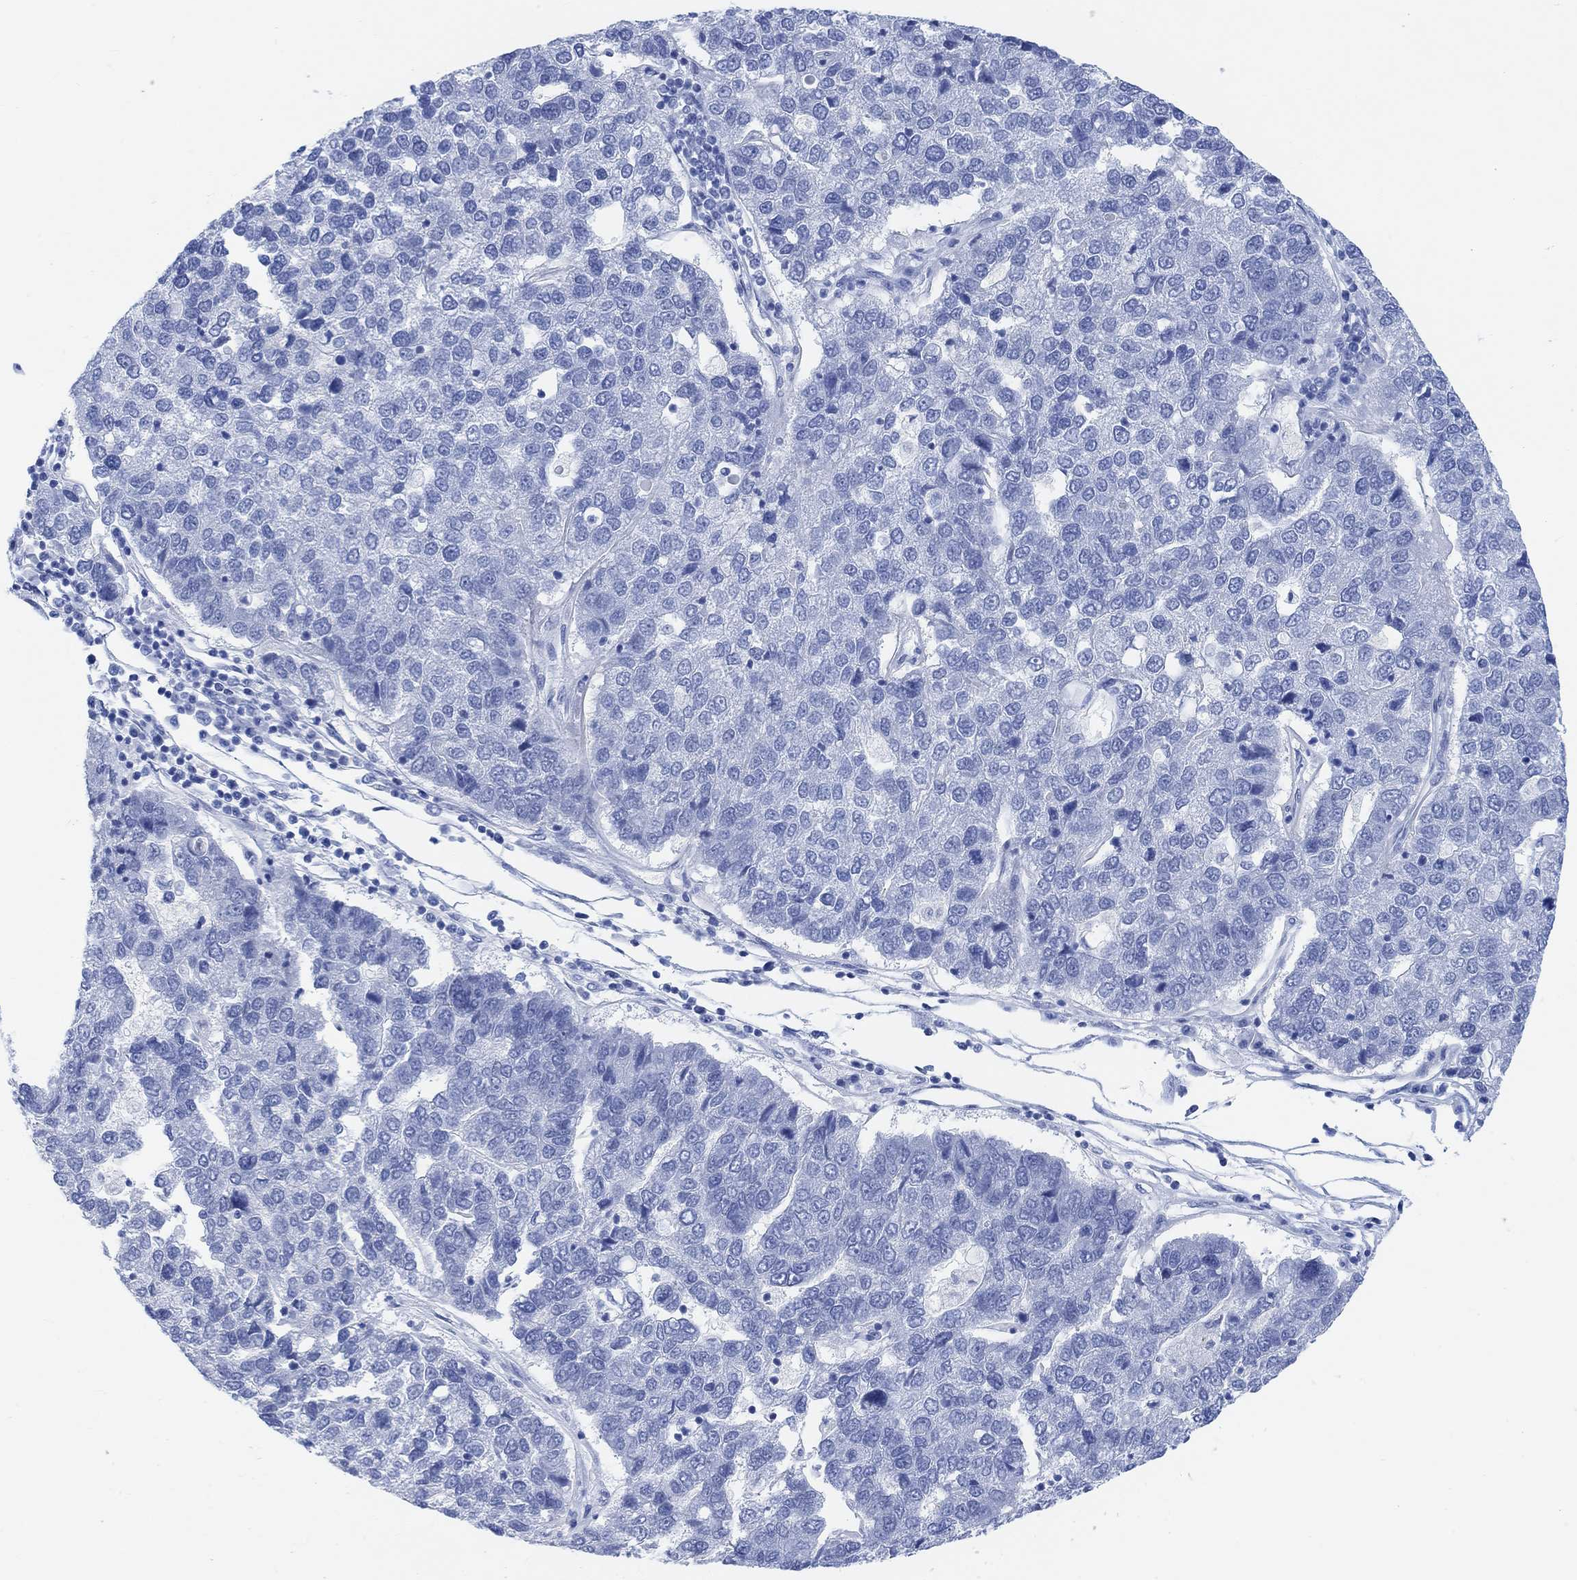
{"staining": {"intensity": "negative", "quantity": "none", "location": "none"}, "tissue": "pancreatic cancer", "cell_type": "Tumor cells", "image_type": "cancer", "snomed": [{"axis": "morphology", "description": "Adenocarcinoma, NOS"}, {"axis": "topography", "description": "Pancreas"}], "caption": "Pancreatic cancer (adenocarcinoma) was stained to show a protein in brown. There is no significant staining in tumor cells.", "gene": "ENO4", "patient": {"sex": "female", "age": 61}}